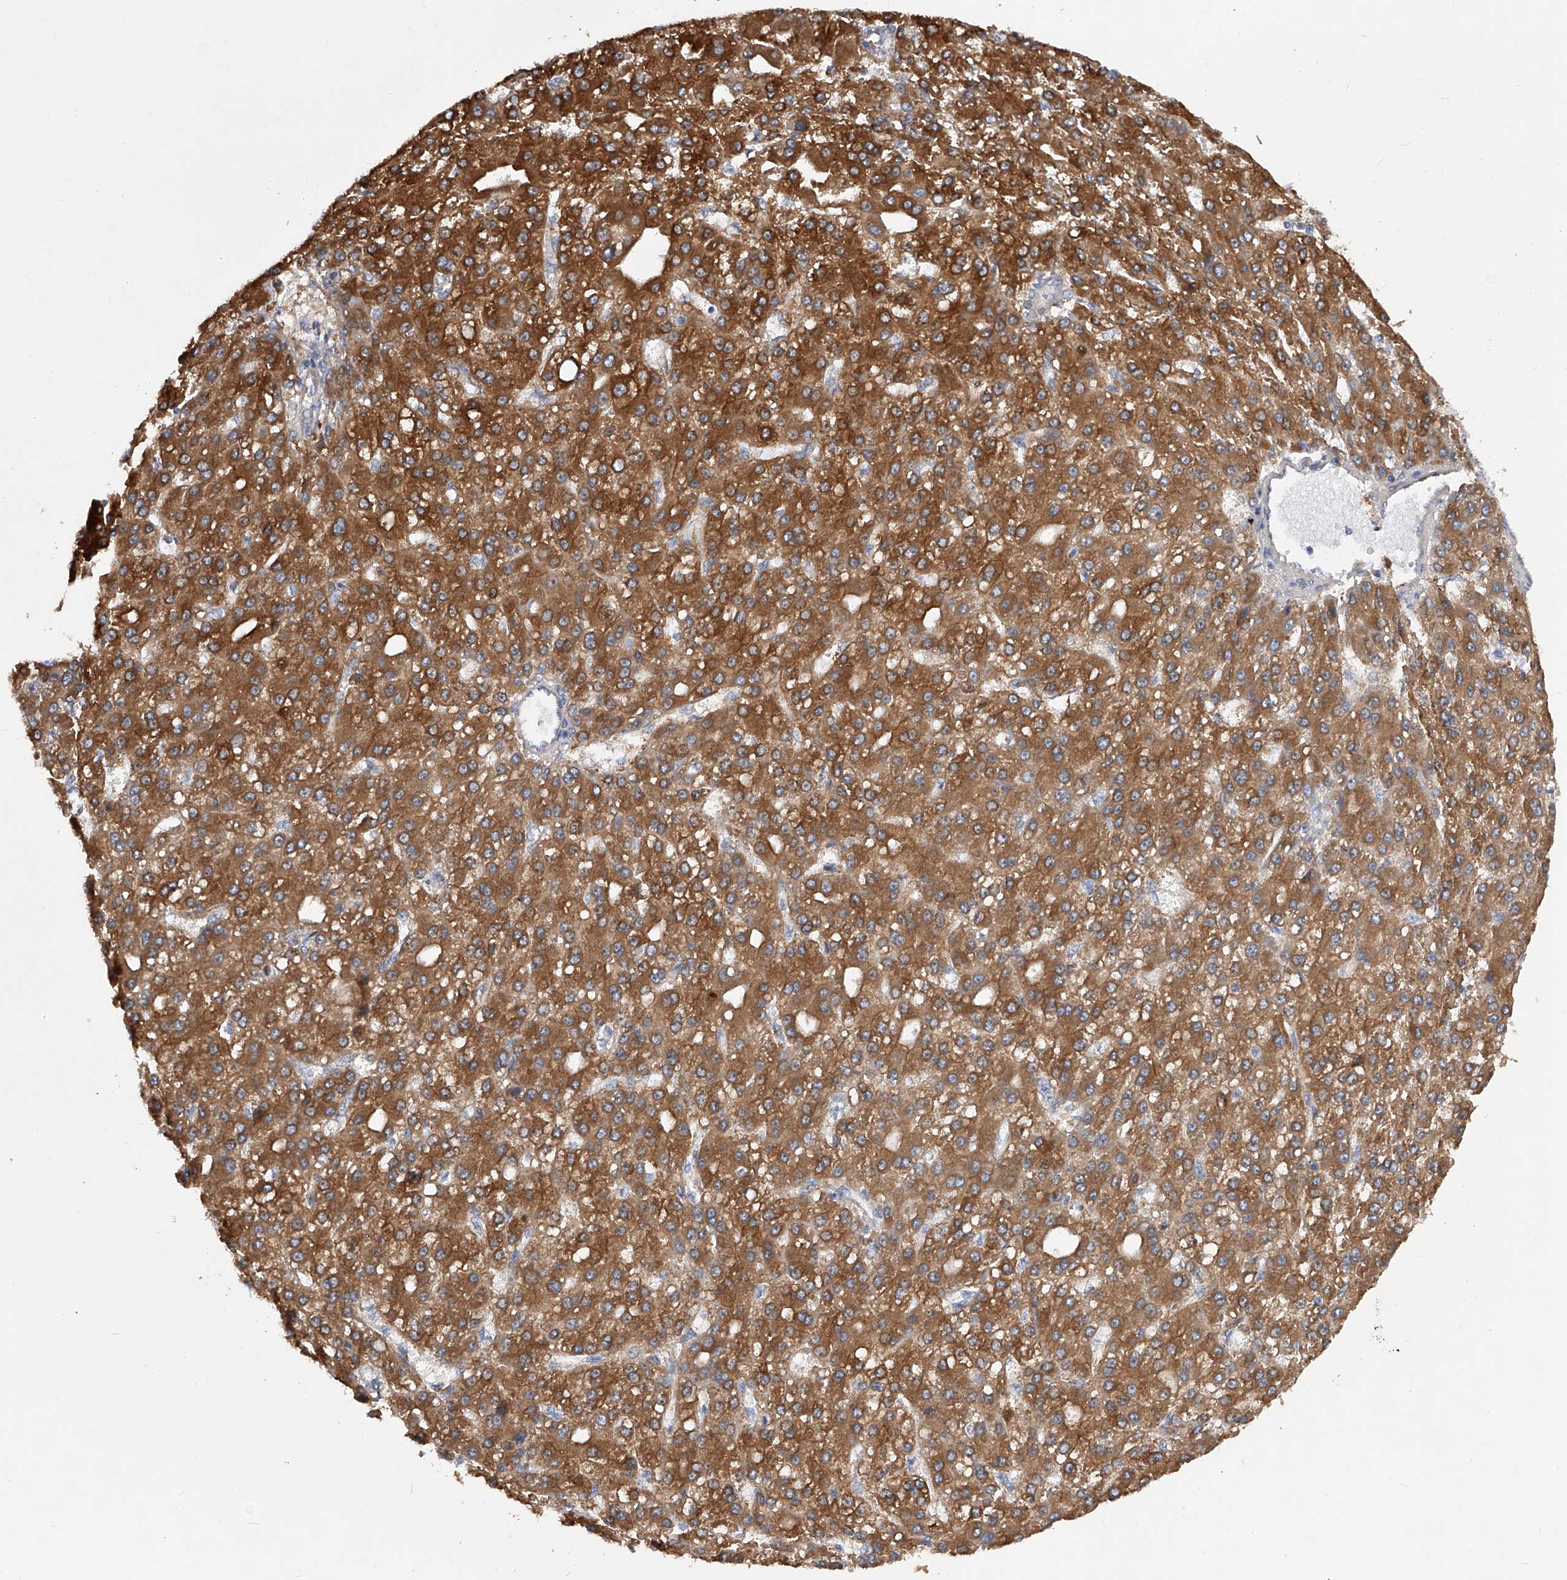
{"staining": {"intensity": "strong", "quantity": ">75%", "location": "cytoplasmic/membranous"}, "tissue": "liver cancer", "cell_type": "Tumor cells", "image_type": "cancer", "snomed": [{"axis": "morphology", "description": "Carcinoma, Hepatocellular, NOS"}, {"axis": "topography", "description": "Liver"}], "caption": "Tumor cells demonstrate high levels of strong cytoplasmic/membranous expression in approximately >75% of cells in human hepatocellular carcinoma (liver).", "gene": "PDSS2", "patient": {"sex": "male", "age": 67}}